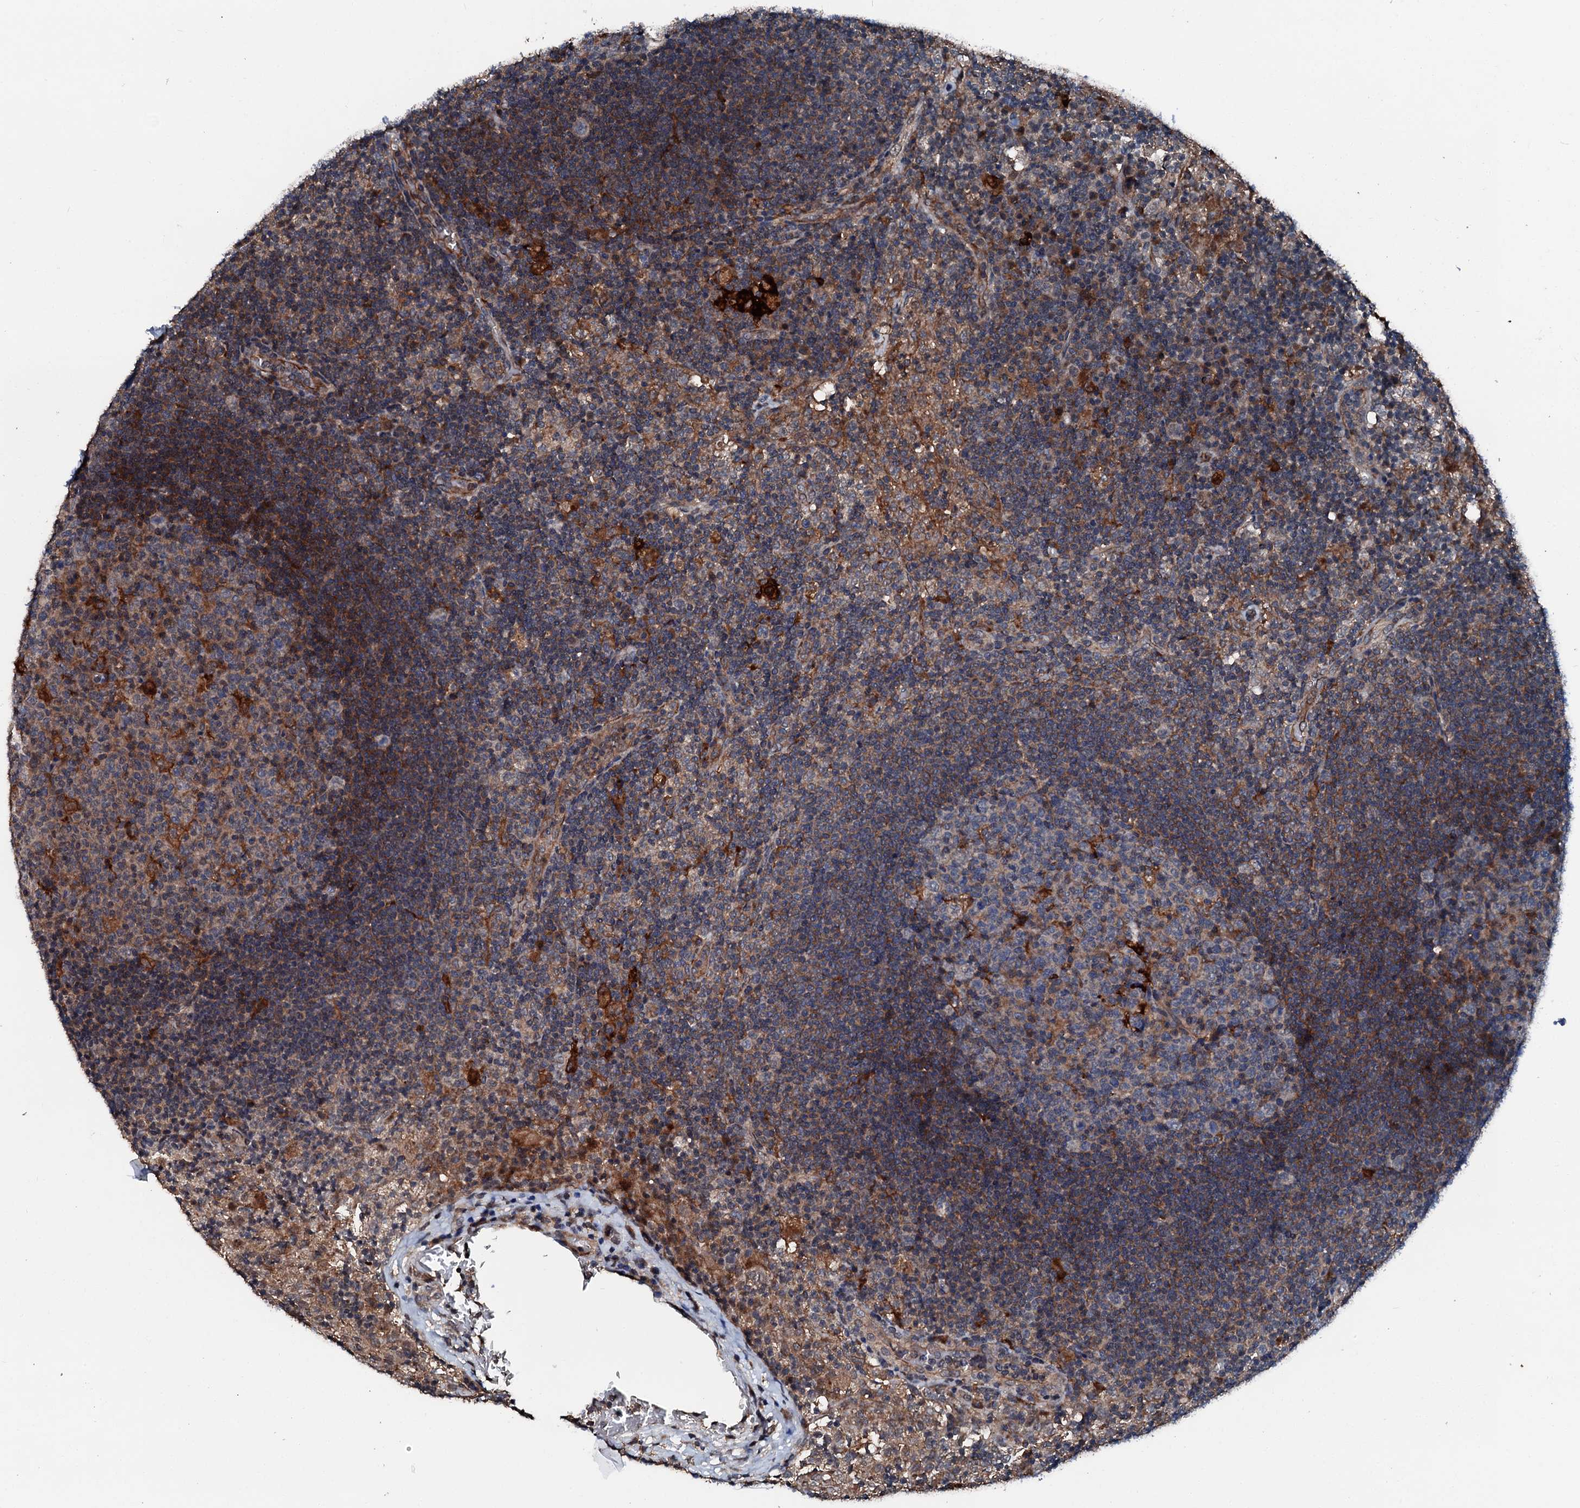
{"staining": {"intensity": "negative", "quantity": "none", "location": "none"}, "tissue": "lymph node", "cell_type": "Germinal center cells", "image_type": "normal", "snomed": [{"axis": "morphology", "description": "Normal tissue, NOS"}, {"axis": "topography", "description": "Lymph node"}], "caption": "DAB (3,3'-diaminobenzidine) immunohistochemical staining of unremarkable lymph node demonstrates no significant staining in germinal center cells.", "gene": "FGD4", "patient": {"sex": "female", "age": 70}}